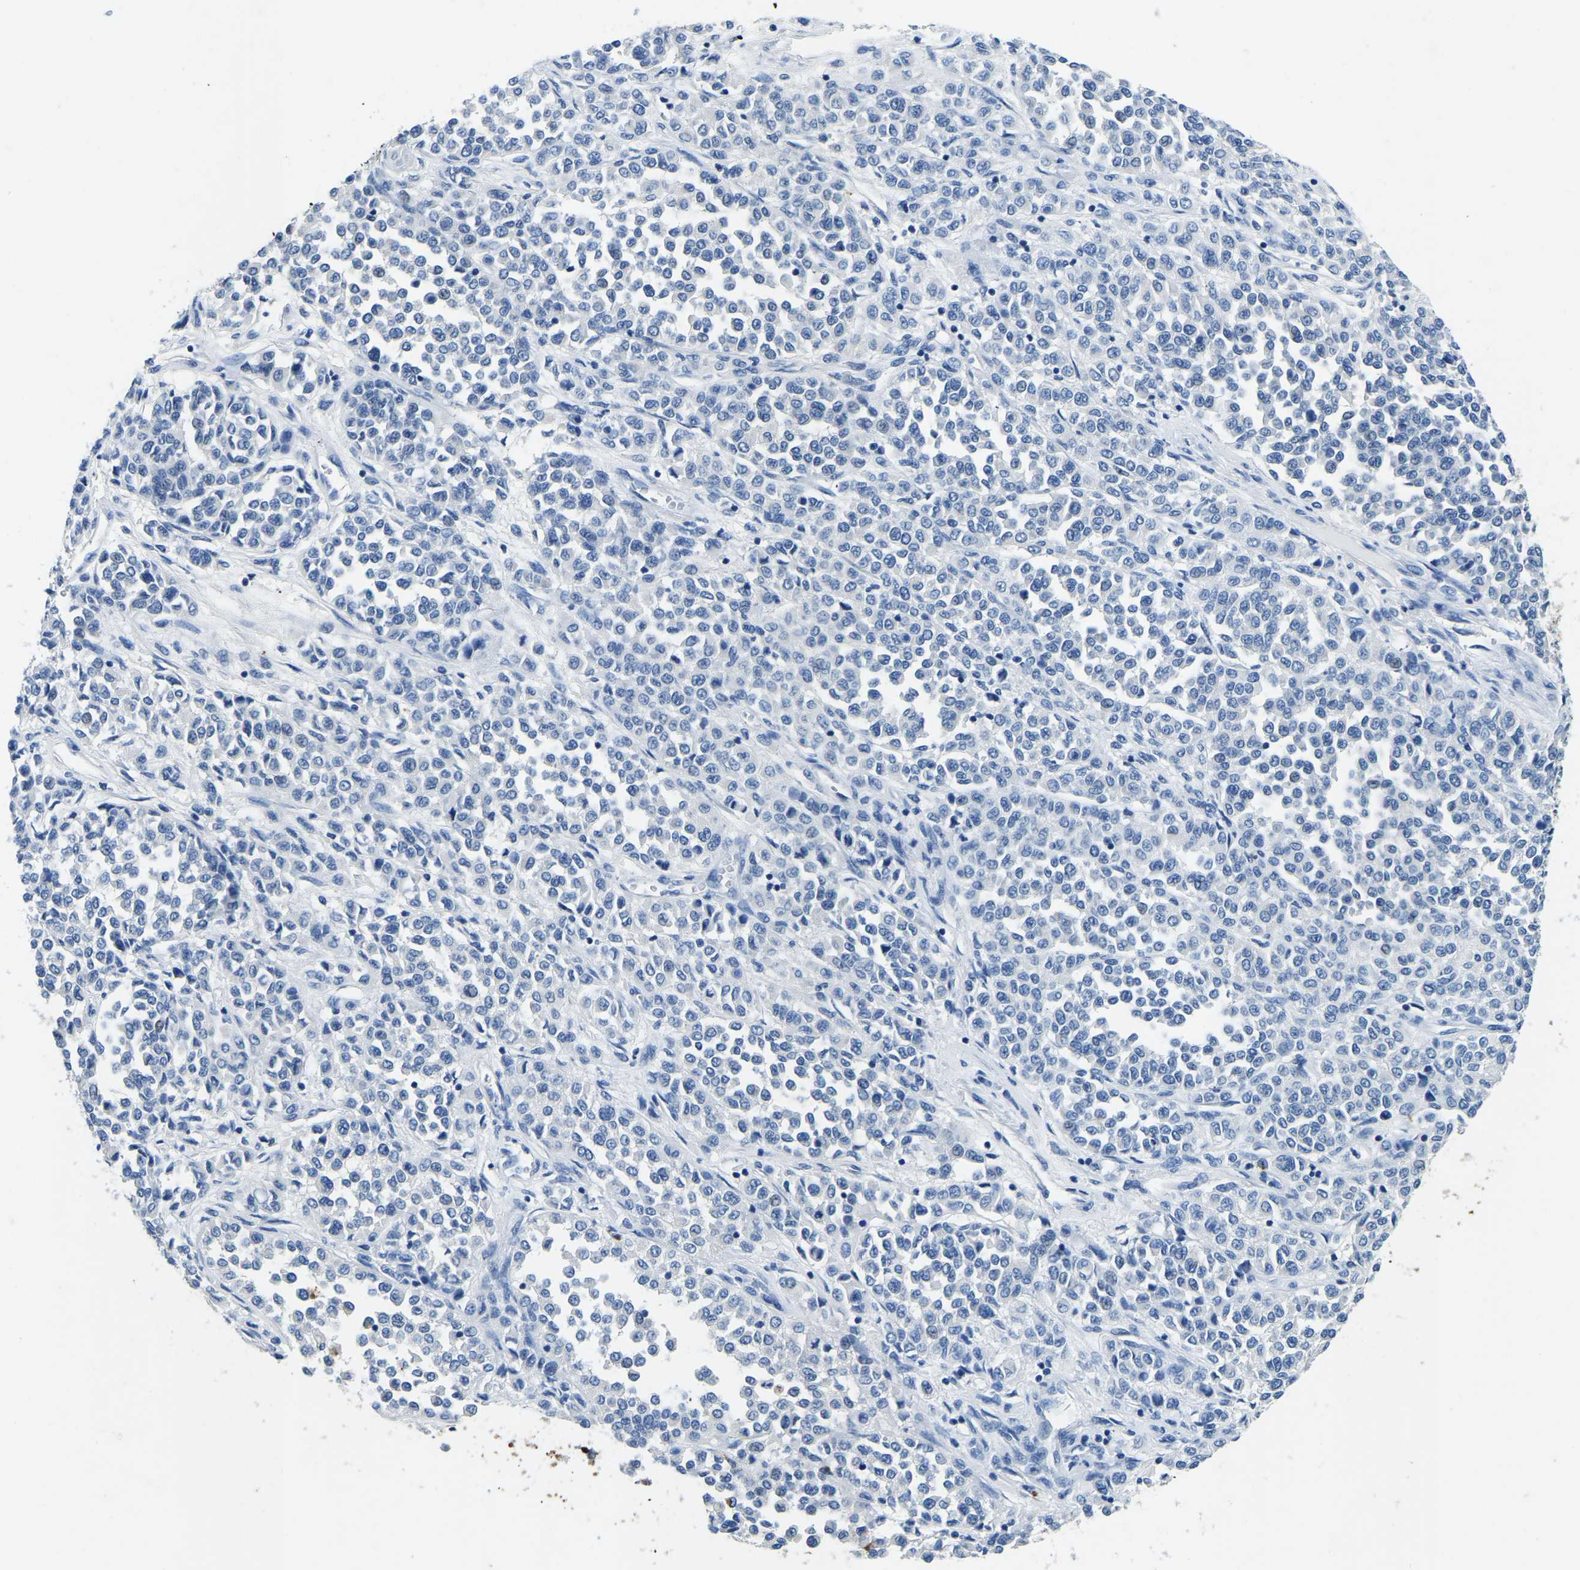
{"staining": {"intensity": "negative", "quantity": "none", "location": "none"}, "tissue": "melanoma", "cell_type": "Tumor cells", "image_type": "cancer", "snomed": [{"axis": "morphology", "description": "Malignant melanoma, Metastatic site"}, {"axis": "topography", "description": "Pancreas"}], "caption": "IHC photomicrograph of neoplastic tissue: human melanoma stained with DAB (3,3'-diaminobenzidine) exhibits no significant protein positivity in tumor cells.", "gene": "UBN2", "patient": {"sex": "female", "age": 30}}